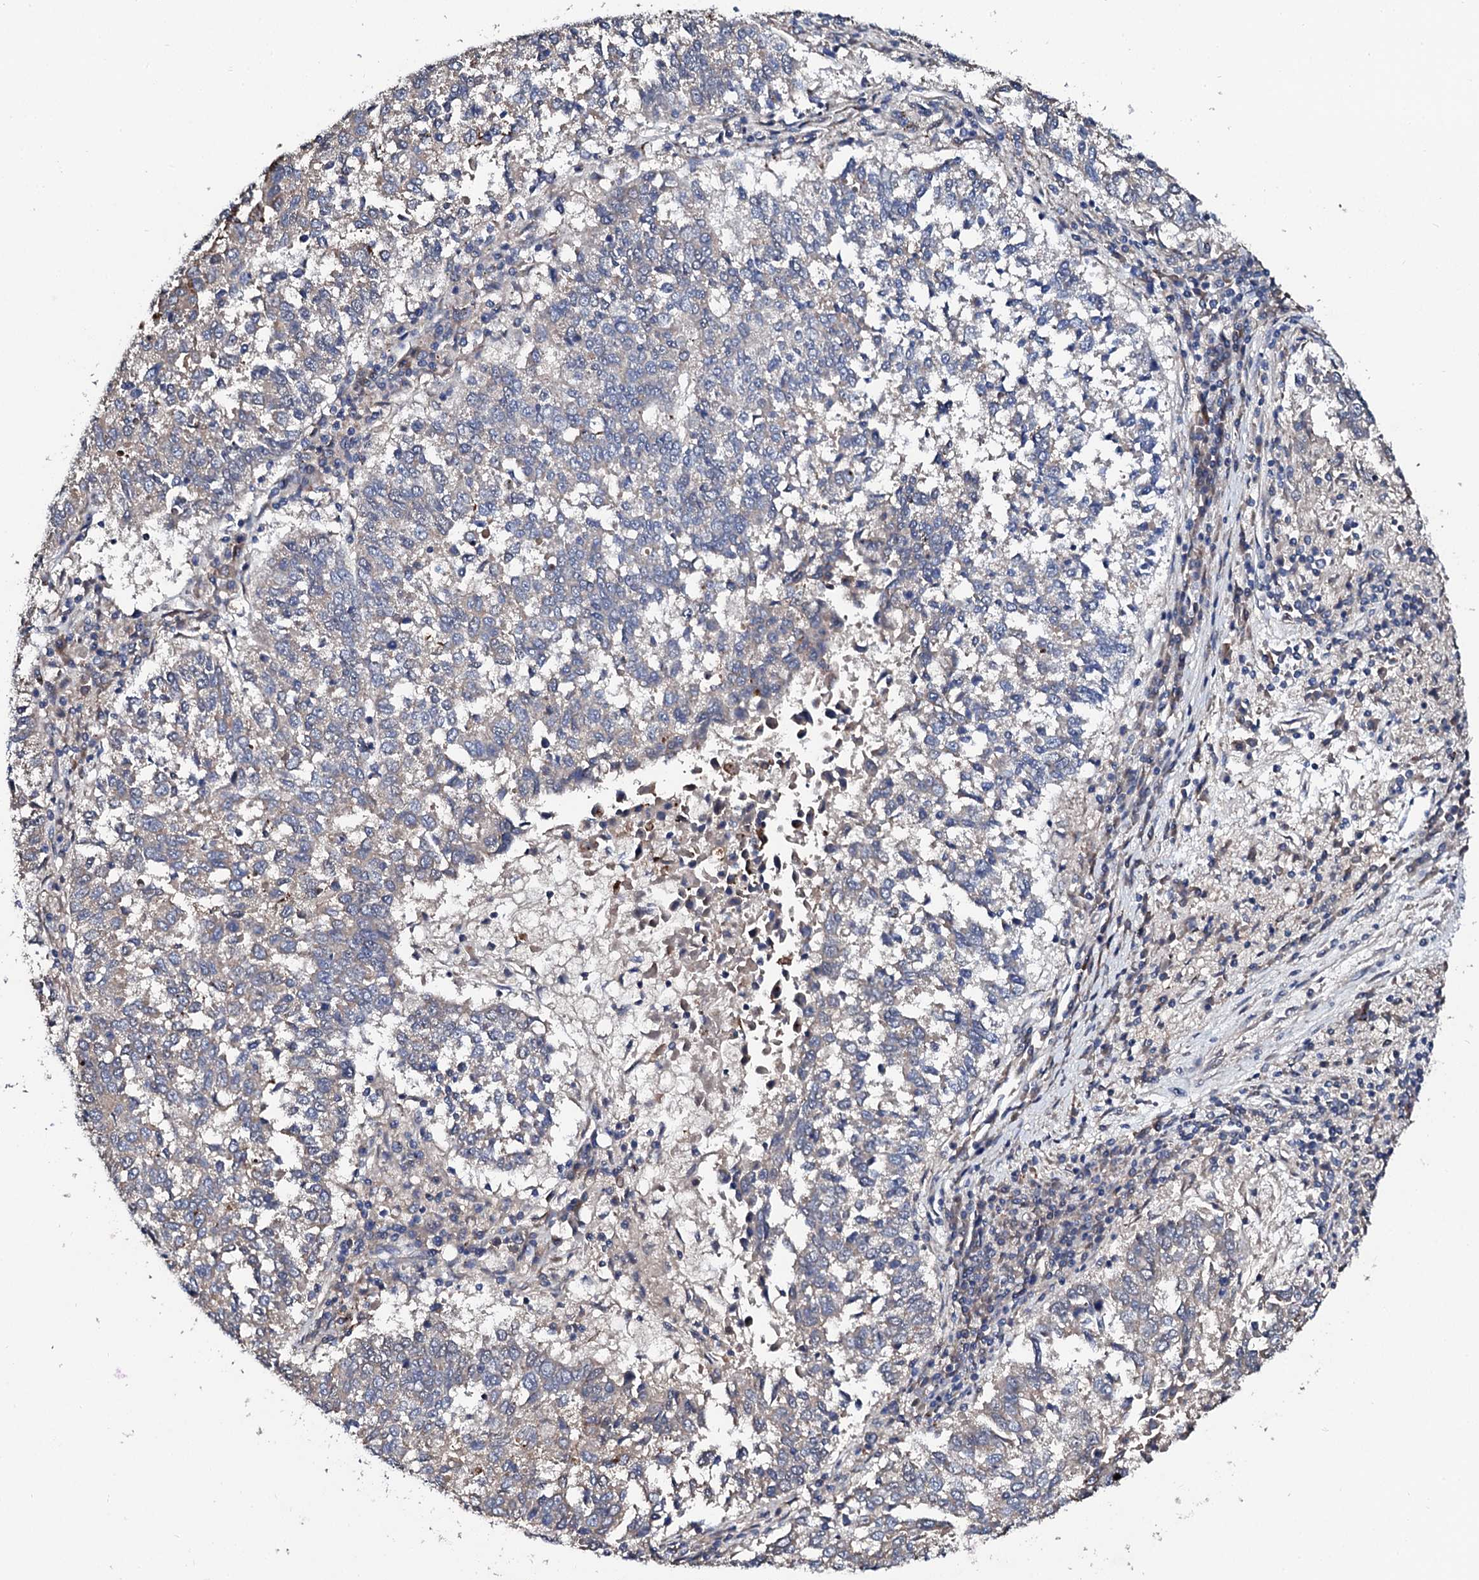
{"staining": {"intensity": "negative", "quantity": "none", "location": "none"}, "tissue": "lung cancer", "cell_type": "Tumor cells", "image_type": "cancer", "snomed": [{"axis": "morphology", "description": "Squamous cell carcinoma, NOS"}, {"axis": "topography", "description": "Lung"}], "caption": "Lung squamous cell carcinoma was stained to show a protein in brown. There is no significant expression in tumor cells. (DAB immunohistochemistry with hematoxylin counter stain).", "gene": "IP6K1", "patient": {"sex": "male", "age": 73}}